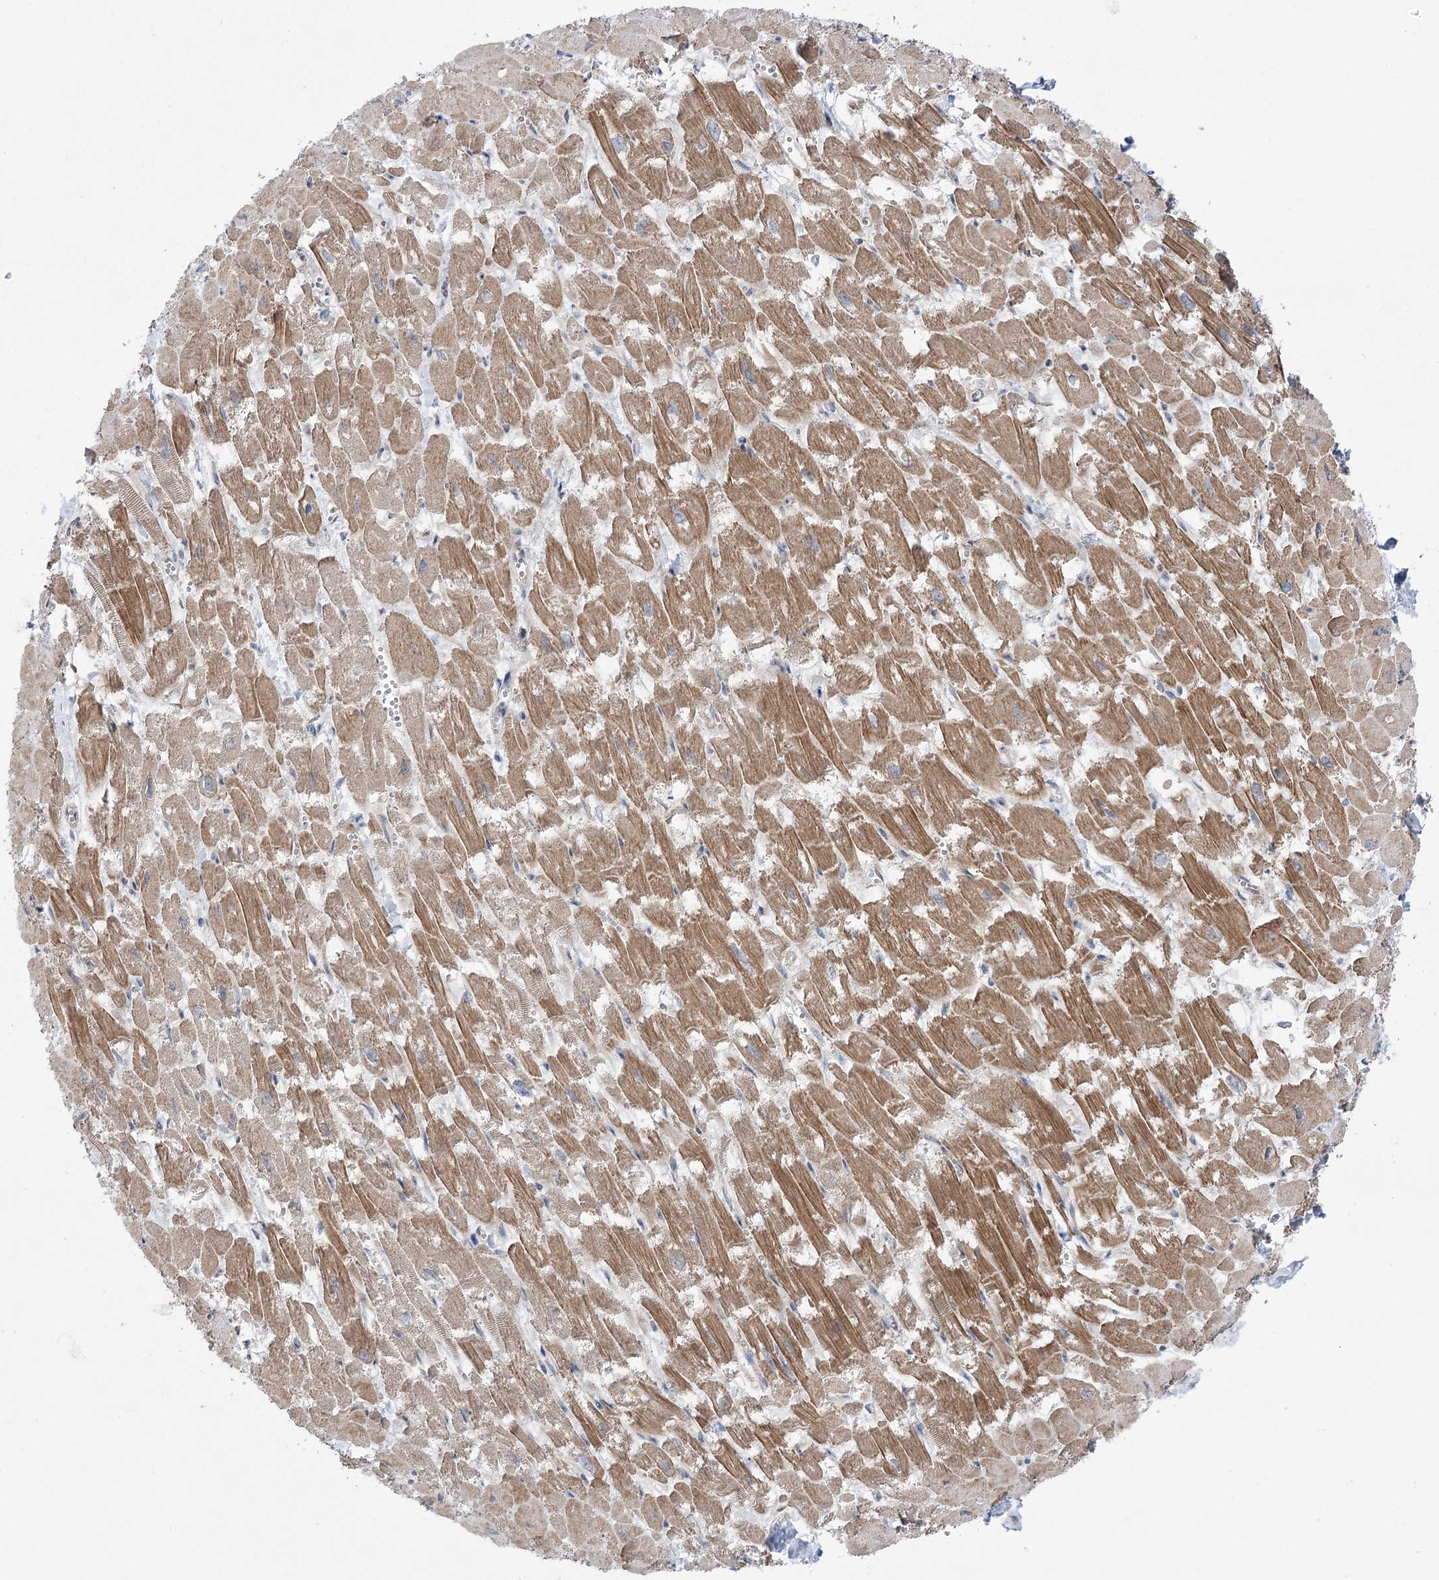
{"staining": {"intensity": "moderate", "quantity": ">75%", "location": "cytoplasmic/membranous"}, "tissue": "heart muscle", "cell_type": "Cardiomyocytes", "image_type": "normal", "snomed": [{"axis": "morphology", "description": "Normal tissue, NOS"}, {"axis": "topography", "description": "Heart"}], "caption": "Immunohistochemistry (IHC) staining of normal heart muscle, which displays medium levels of moderate cytoplasmic/membranous positivity in approximately >75% of cardiomyocytes indicating moderate cytoplasmic/membranous protein expression. The staining was performed using DAB (brown) for protein detection and nuclei were counterstained in hematoxylin (blue).", "gene": "SCN11A", "patient": {"sex": "male", "age": 54}}